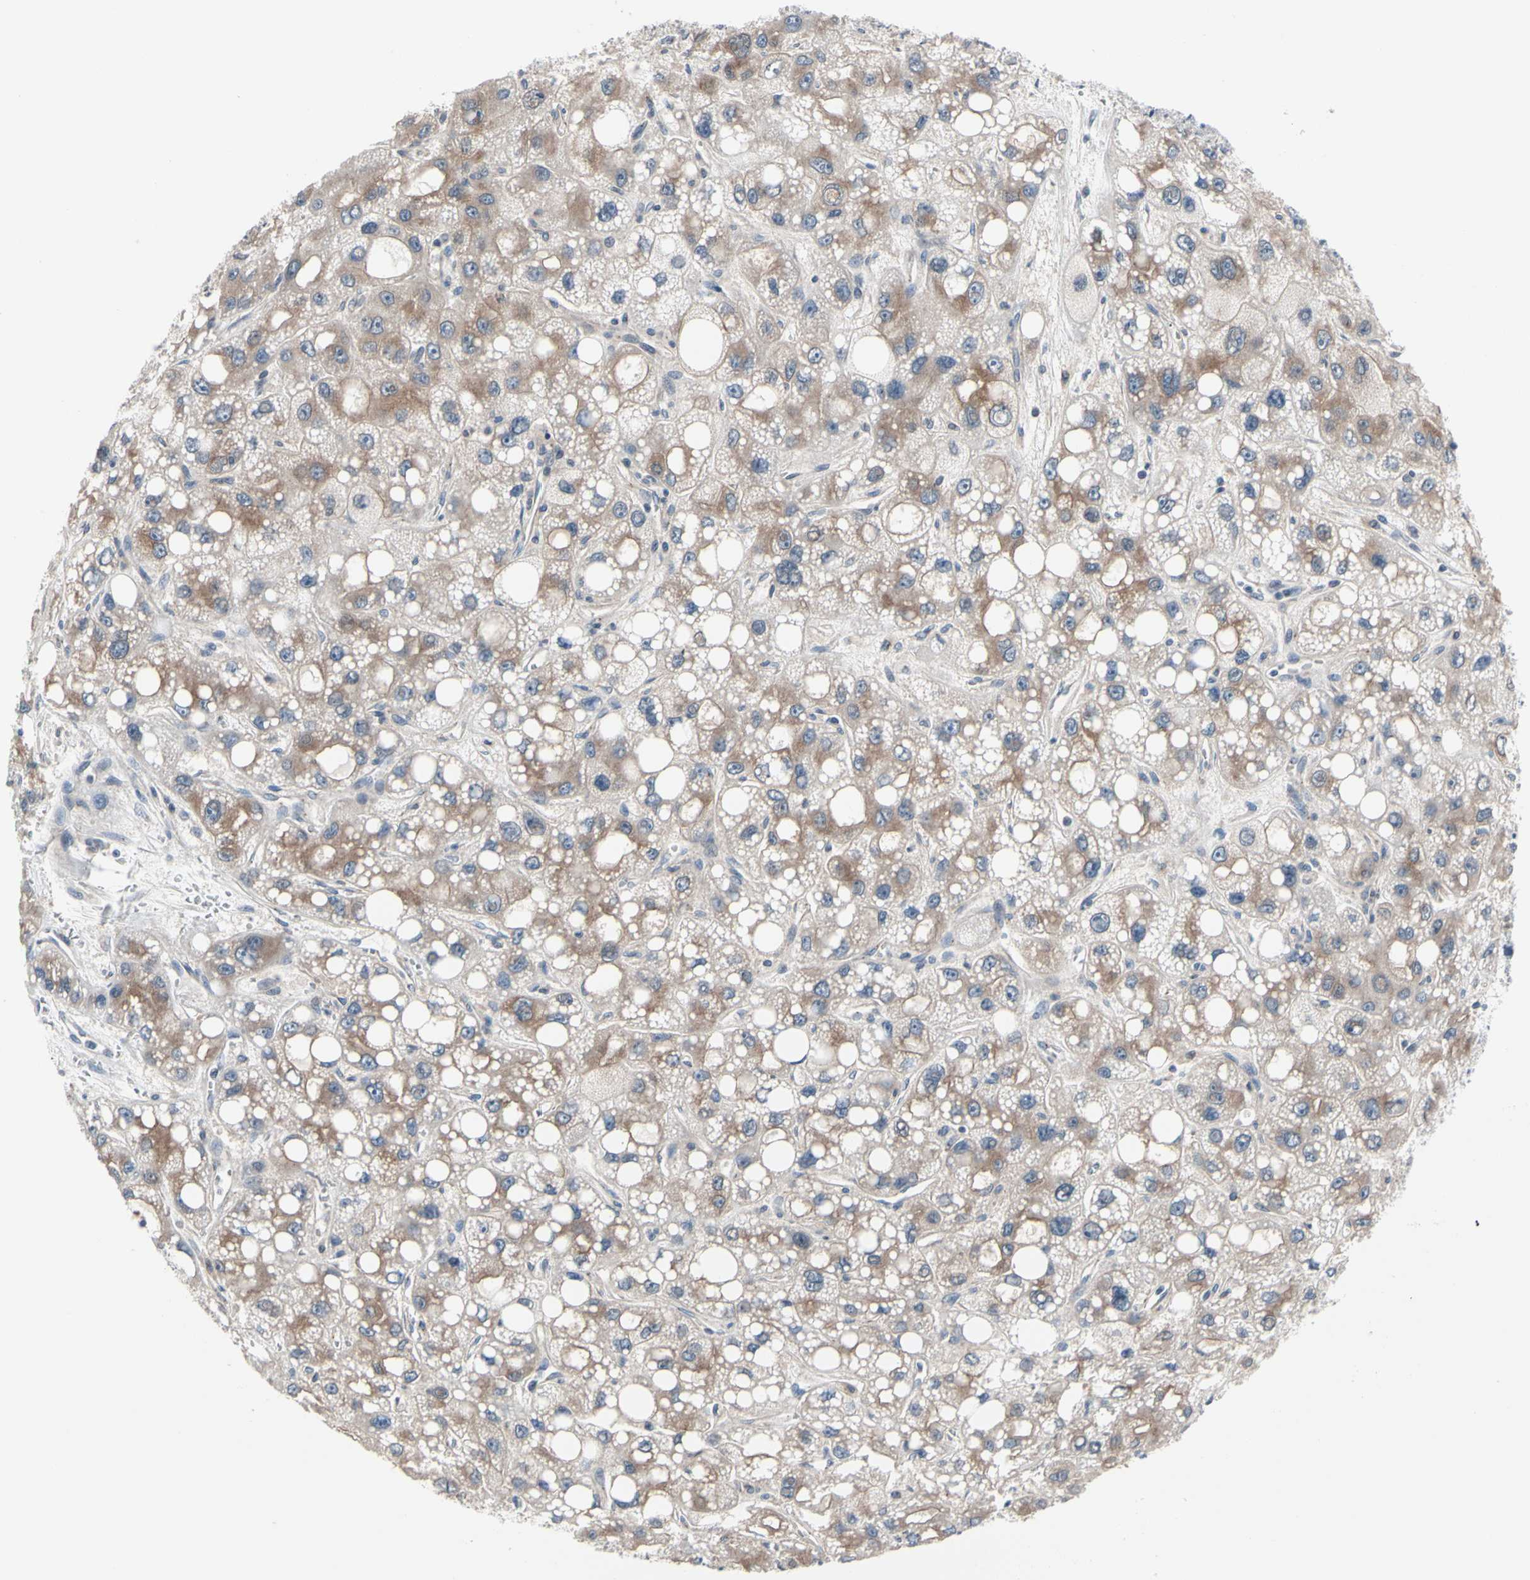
{"staining": {"intensity": "moderate", "quantity": ">75%", "location": "cytoplasmic/membranous"}, "tissue": "liver cancer", "cell_type": "Tumor cells", "image_type": "cancer", "snomed": [{"axis": "morphology", "description": "Carcinoma, Hepatocellular, NOS"}, {"axis": "topography", "description": "Liver"}], "caption": "Immunohistochemistry histopathology image of neoplastic tissue: human liver cancer (hepatocellular carcinoma) stained using immunohistochemistry displays medium levels of moderate protein expression localized specifically in the cytoplasmic/membranous of tumor cells, appearing as a cytoplasmic/membranous brown color.", "gene": "PRKAR2B", "patient": {"sex": "male", "age": 55}}